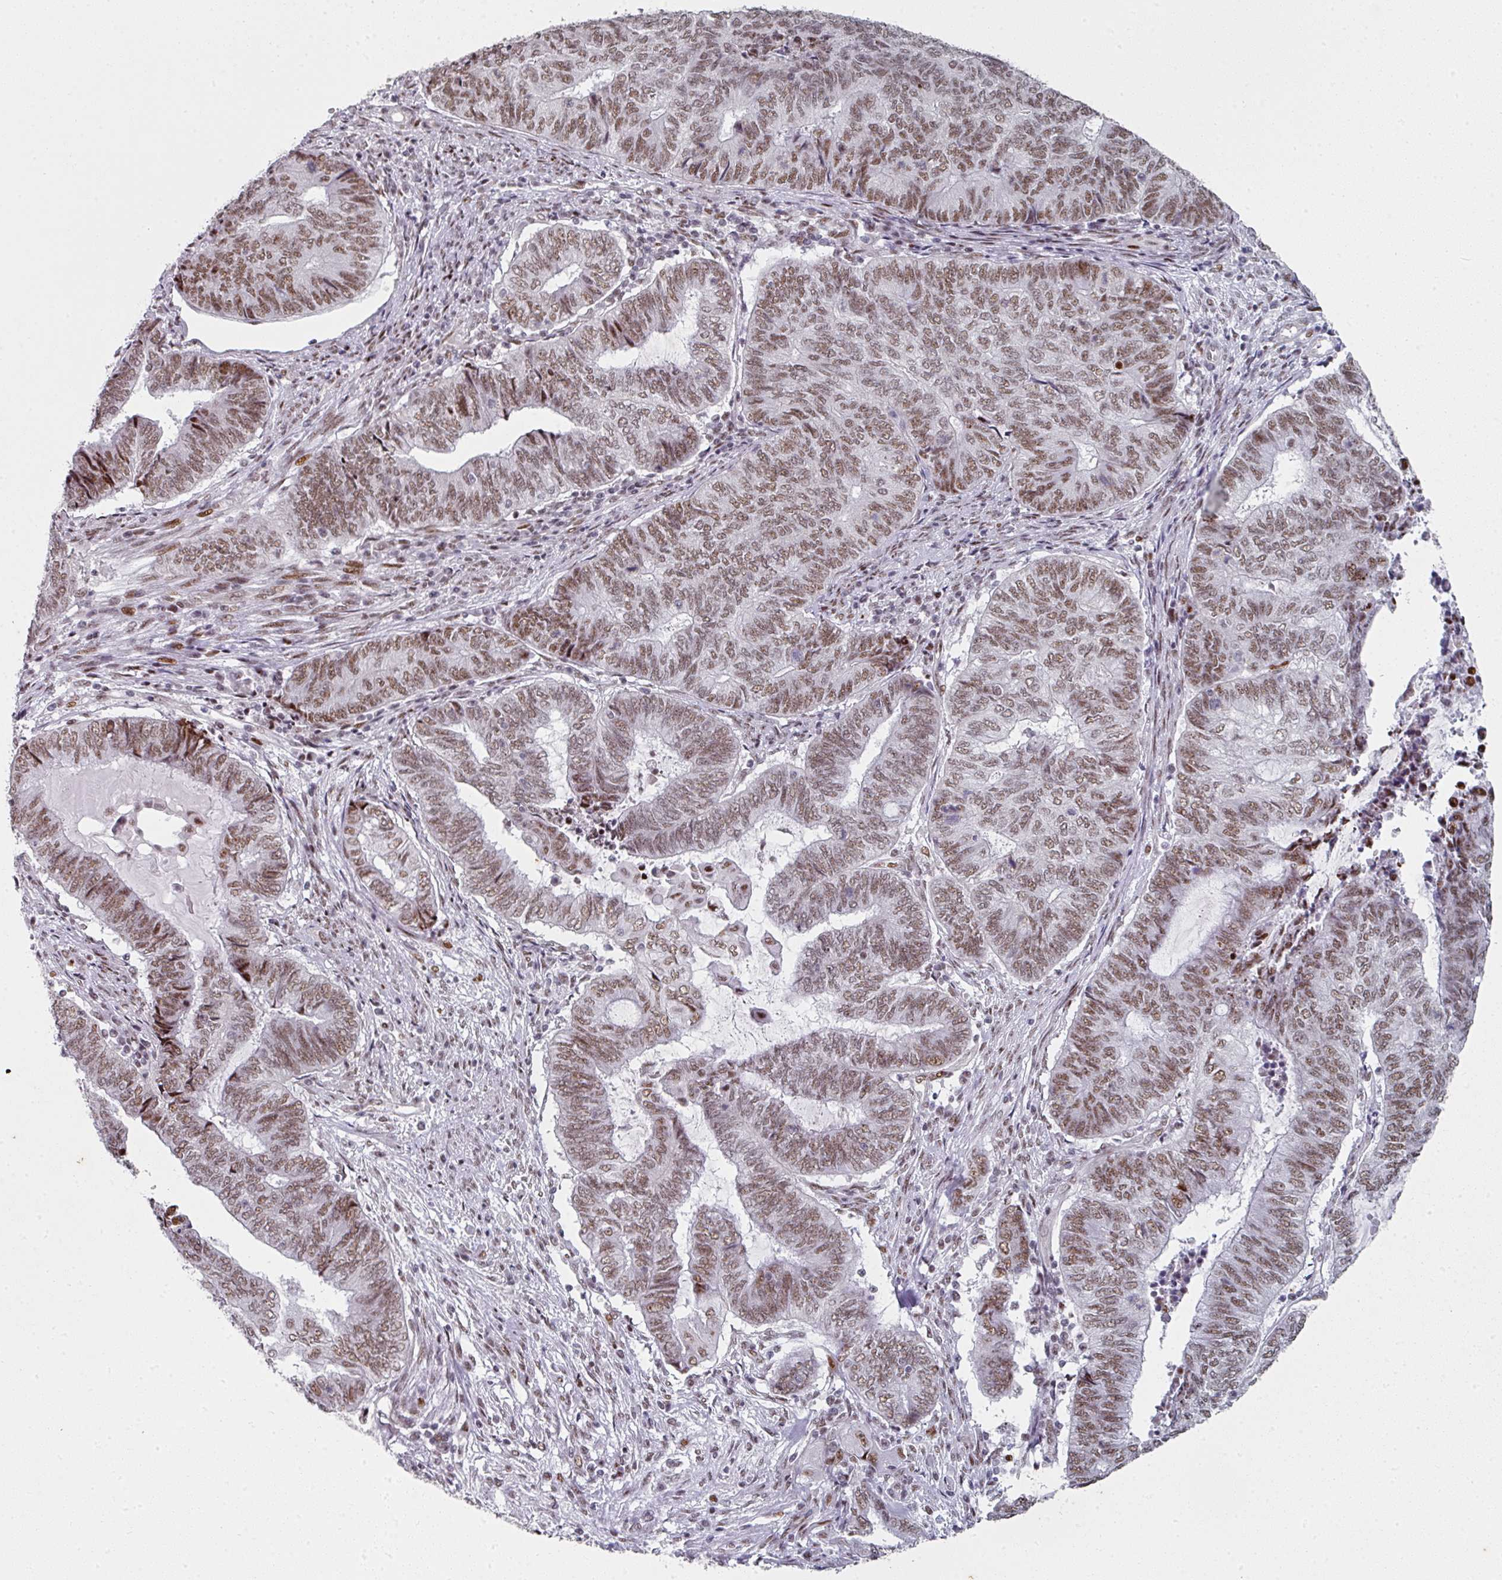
{"staining": {"intensity": "moderate", "quantity": ">75%", "location": "nuclear"}, "tissue": "endometrial cancer", "cell_type": "Tumor cells", "image_type": "cancer", "snomed": [{"axis": "morphology", "description": "Adenocarcinoma, NOS"}, {"axis": "topography", "description": "Uterus"}, {"axis": "topography", "description": "Endometrium"}], "caption": "Immunohistochemistry (DAB) staining of human endometrial cancer exhibits moderate nuclear protein expression in about >75% of tumor cells. (Stains: DAB in brown, nuclei in blue, Microscopy: brightfield microscopy at high magnification).", "gene": "SF3B5", "patient": {"sex": "female", "age": 70}}